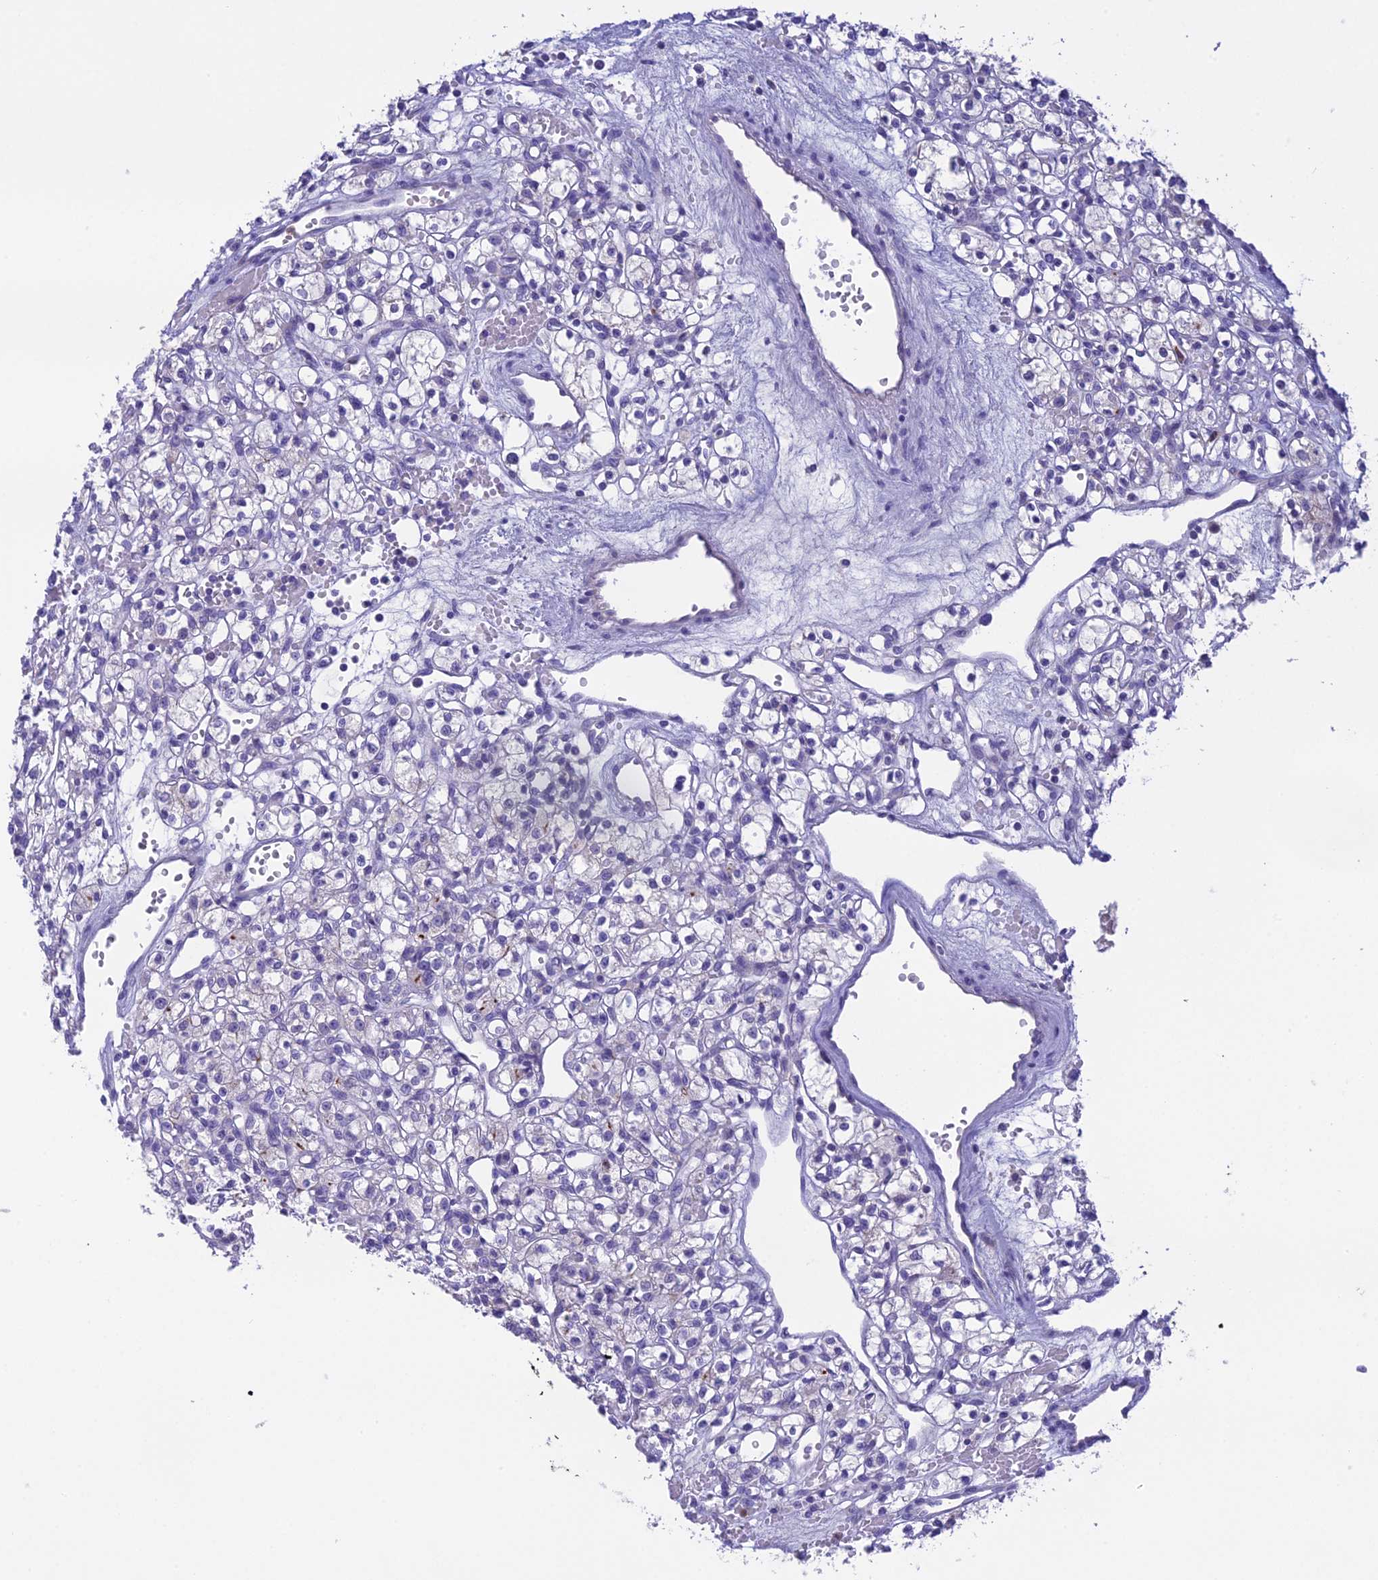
{"staining": {"intensity": "negative", "quantity": "none", "location": "none"}, "tissue": "renal cancer", "cell_type": "Tumor cells", "image_type": "cancer", "snomed": [{"axis": "morphology", "description": "Adenocarcinoma, NOS"}, {"axis": "topography", "description": "Kidney"}], "caption": "Immunohistochemistry (IHC) of renal cancer (adenocarcinoma) demonstrates no positivity in tumor cells.", "gene": "KIAA0408", "patient": {"sex": "female", "age": 59}}